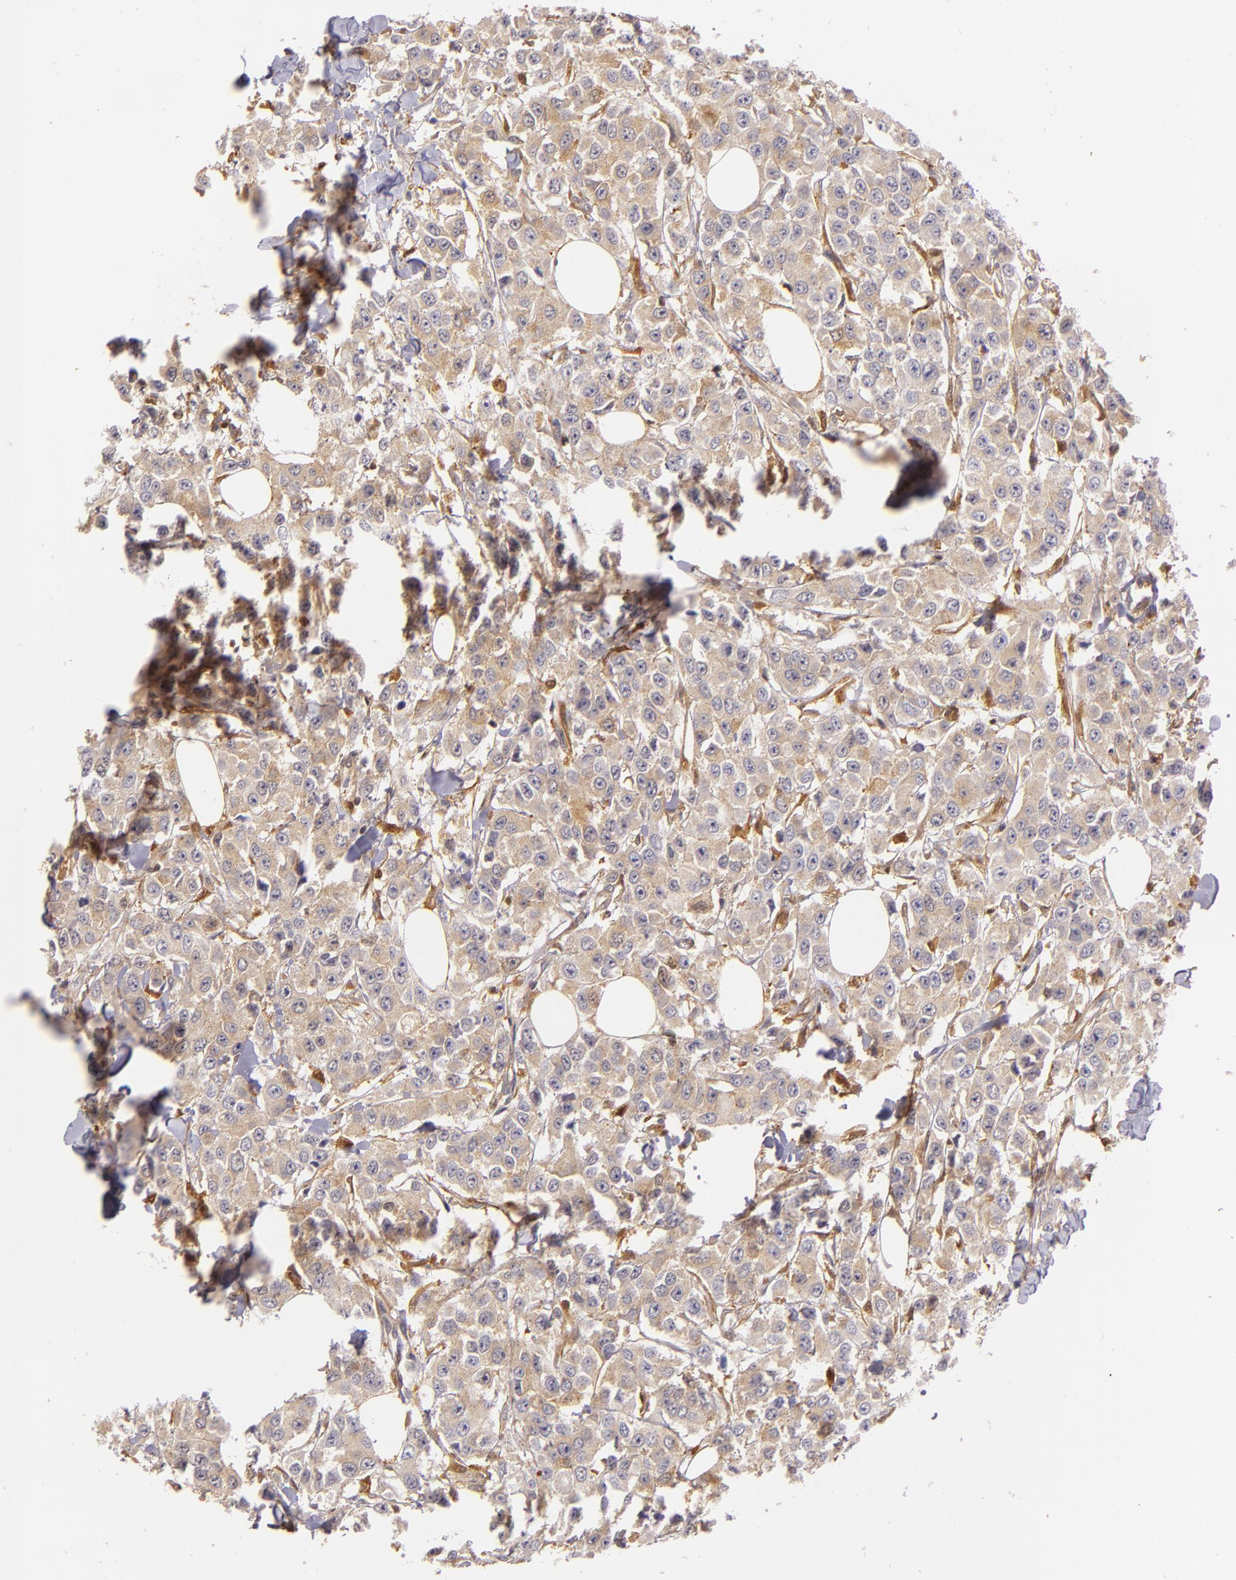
{"staining": {"intensity": "weak", "quantity": ">75%", "location": "cytoplasmic/membranous"}, "tissue": "breast cancer", "cell_type": "Tumor cells", "image_type": "cancer", "snomed": [{"axis": "morphology", "description": "Duct carcinoma"}, {"axis": "topography", "description": "Breast"}], "caption": "Breast intraductal carcinoma tissue displays weak cytoplasmic/membranous expression in approximately >75% of tumor cells, visualized by immunohistochemistry. Using DAB (brown) and hematoxylin (blue) stains, captured at high magnification using brightfield microscopy.", "gene": "TOM1", "patient": {"sex": "female", "age": 58}}